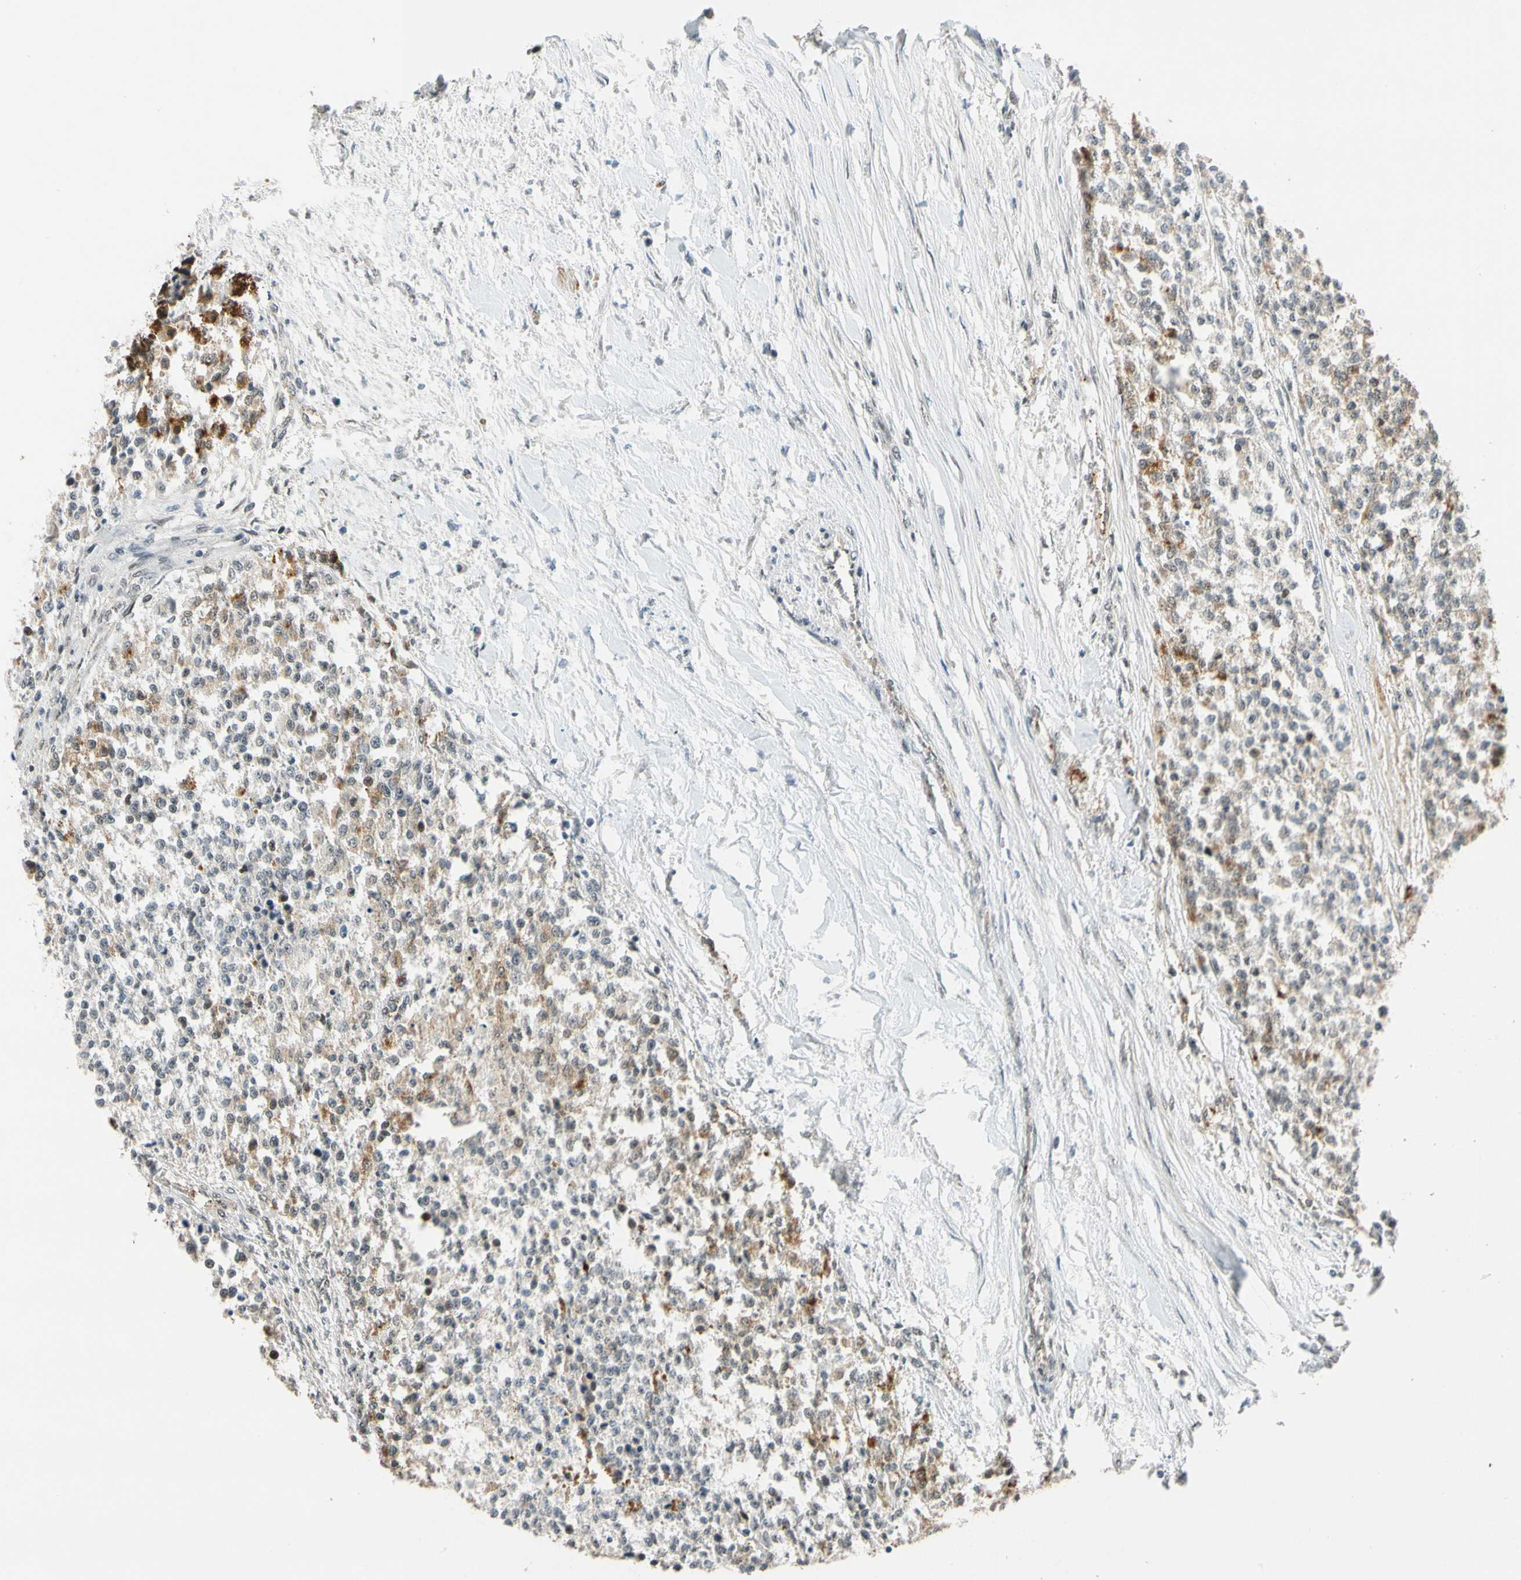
{"staining": {"intensity": "weak", "quantity": "25%-75%", "location": "cytoplasmic/membranous,nuclear"}, "tissue": "testis cancer", "cell_type": "Tumor cells", "image_type": "cancer", "snomed": [{"axis": "morphology", "description": "Seminoma, NOS"}, {"axis": "topography", "description": "Testis"}], "caption": "Immunohistochemical staining of human testis seminoma exhibits low levels of weak cytoplasmic/membranous and nuclear positivity in approximately 25%-75% of tumor cells.", "gene": "POGZ", "patient": {"sex": "male", "age": 59}}